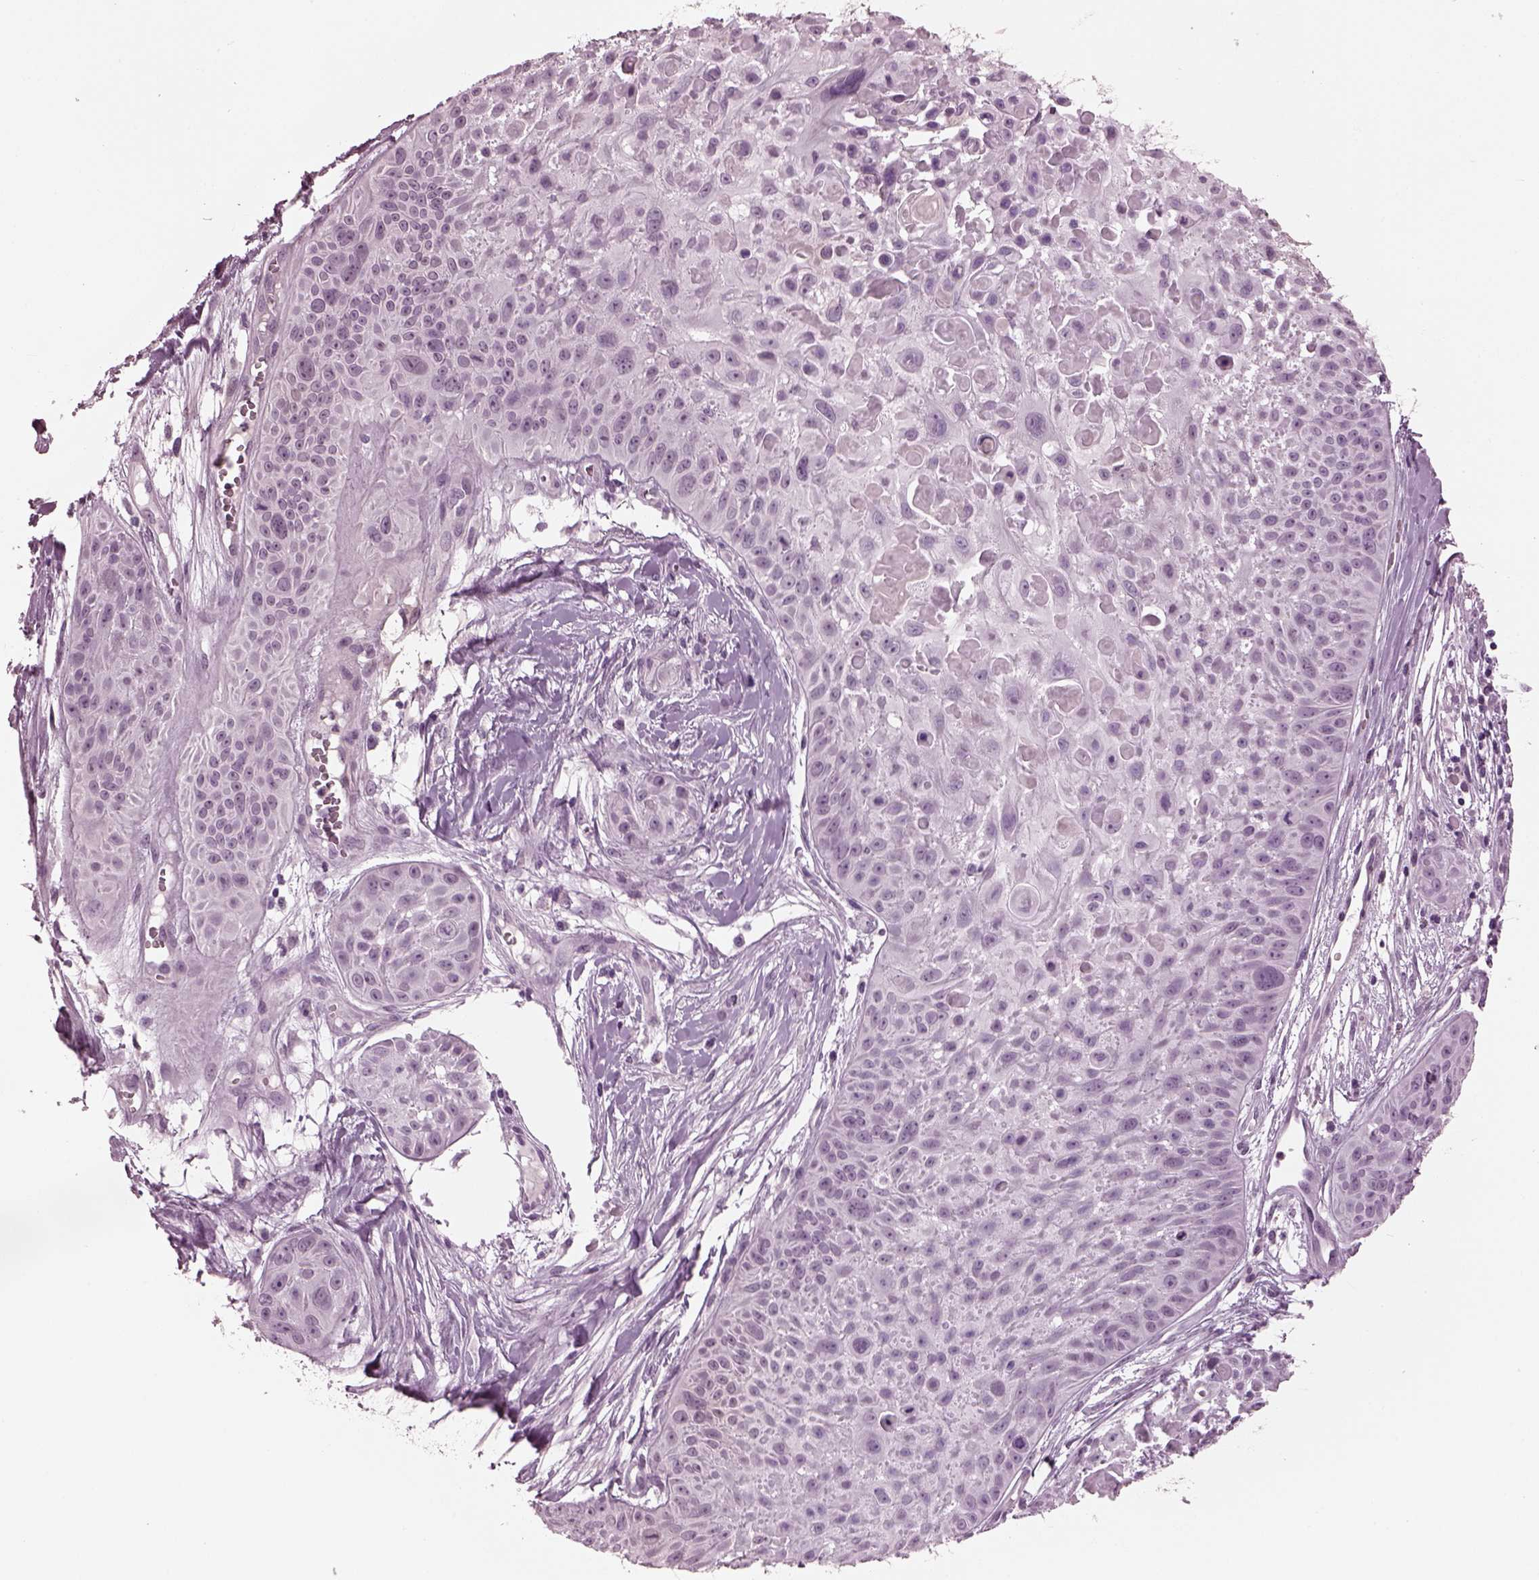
{"staining": {"intensity": "negative", "quantity": "none", "location": "none"}, "tissue": "skin cancer", "cell_type": "Tumor cells", "image_type": "cancer", "snomed": [{"axis": "morphology", "description": "Squamous cell carcinoma, NOS"}, {"axis": "topography", "description": "Skin"}, {"axis": "topography", "description": "Anal"}], "caption": "Tumor cells are negative for brown protein staining in squamous cell carcinoma (skin).", "gene": "SLC6A17", "patient": {"sex": "female", "age": 75}}